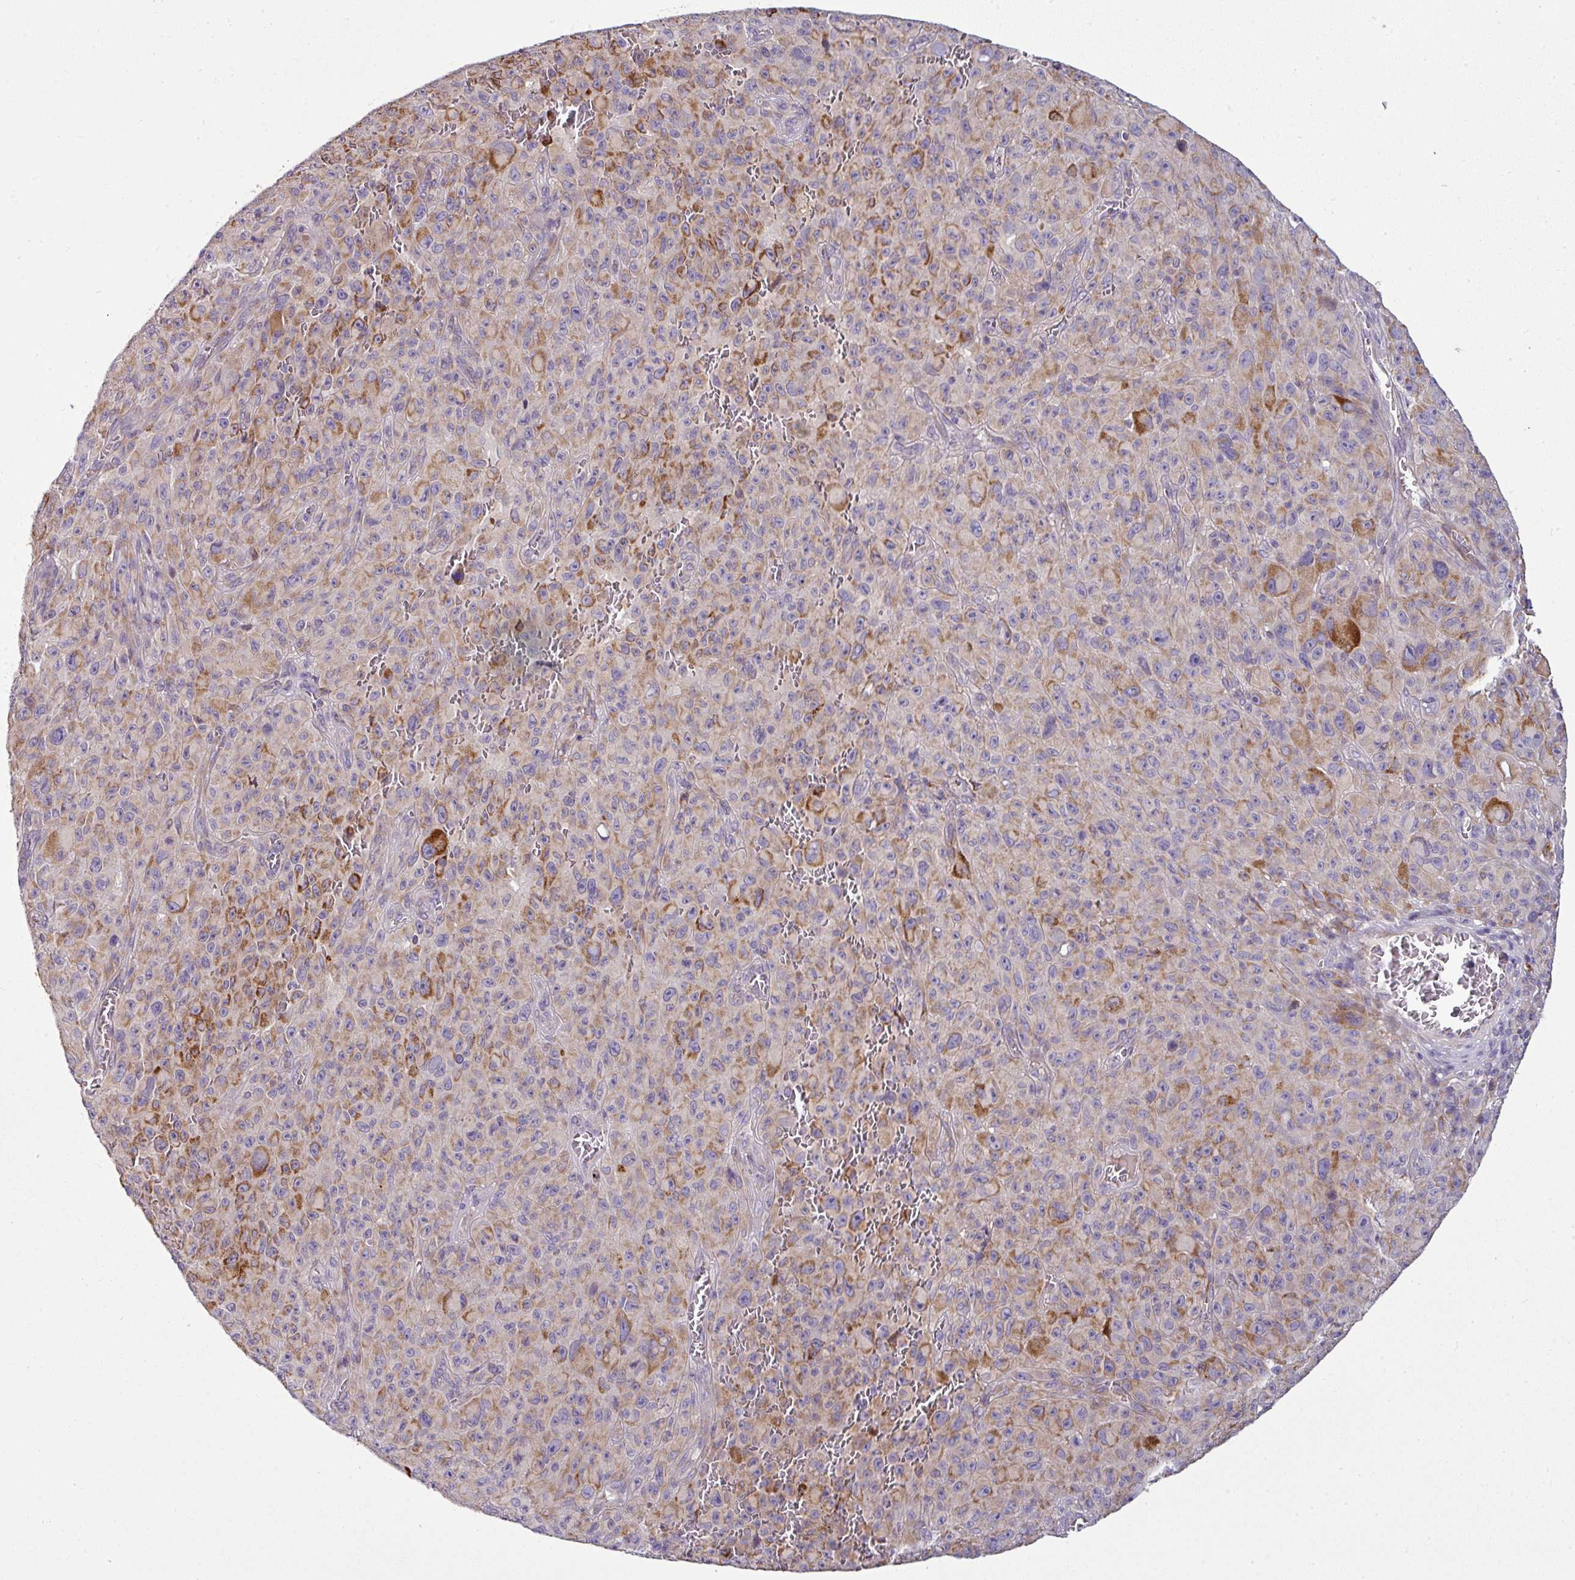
{"staining": {"intensity": "moderate", "quantity": "25%-75%", "location": "cytoplasmic/membranous"}, "tissue": "melanoma", "cell_type": "Tumor cells", "image_type": "cancer", "snomed": [{"axis": "morphology", "description": "Malignant melanoma, NOS"}, {"axis": "topography", "description": "Skin"}], "caption": "Immunohistochemical staining of human malignant melanoma exhibits moderate cytoplasmic/membranous protein positivity in approximately 25%-75% of tumor cells.", "gene": "GAN", "patient": {"sex": "female", "age": 82}}